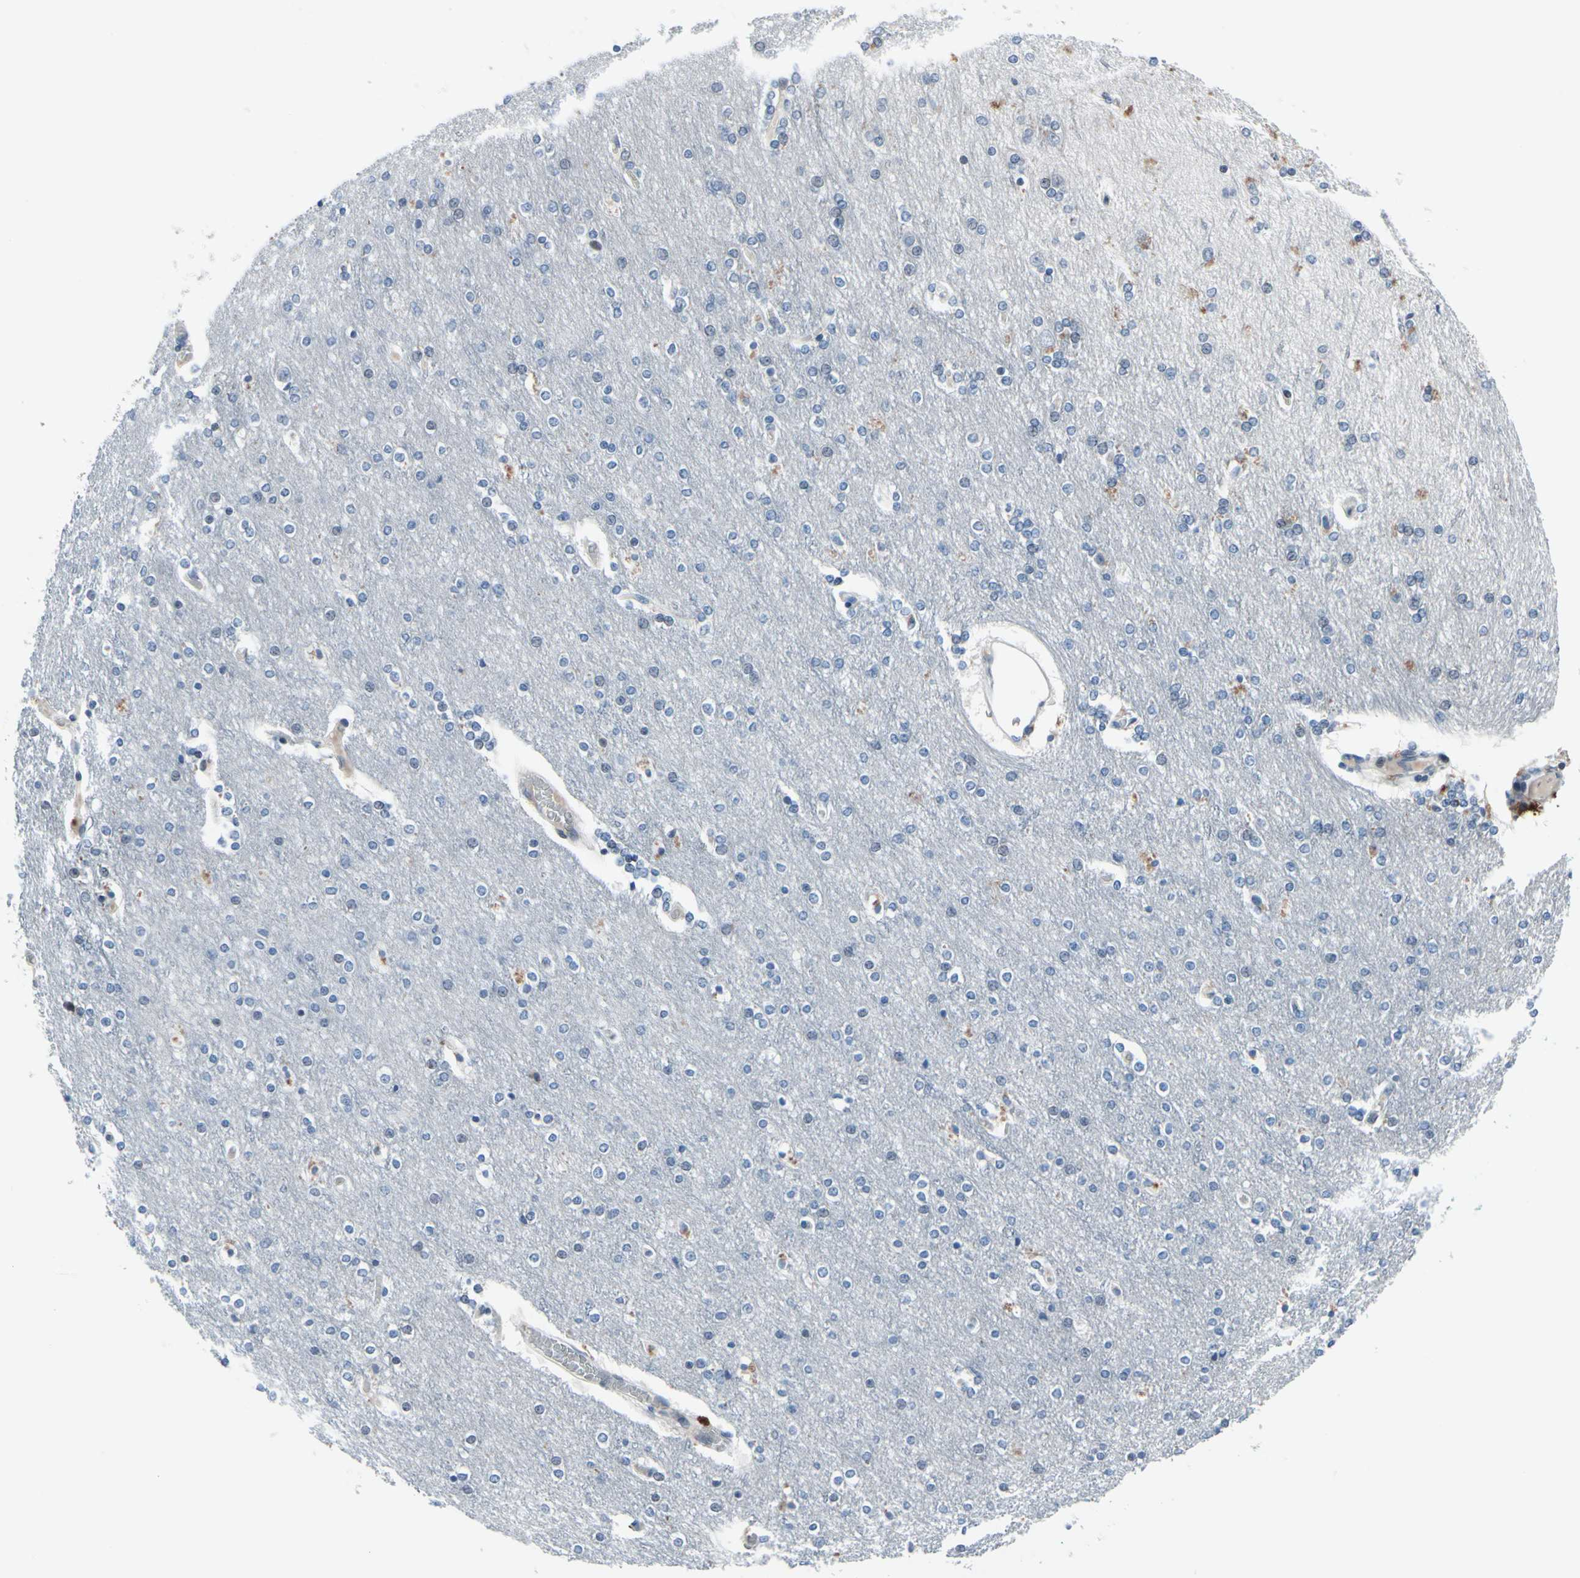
{"staining": {"intensity": "negative", "quantity": "none", "location": "none"}, "tissue": "cerebral cortex", "cell_type": "Endothelial cells", "image_type": "normal", "snomed": [{"axis": "morphology", "description": "Normal tissue, NOS"}, {"axis": "topography", "description": "Cerebral cortex"}], "caption": "Immunohistochemistry (IHC) image of normal cerebral cortex stained for a protein (brown), which displays no expression in endothelial cells. (IHC, brightfield microscopy, high magnification).", "gene": "TXN", "patient": {"sex": "female", "age": 54}}